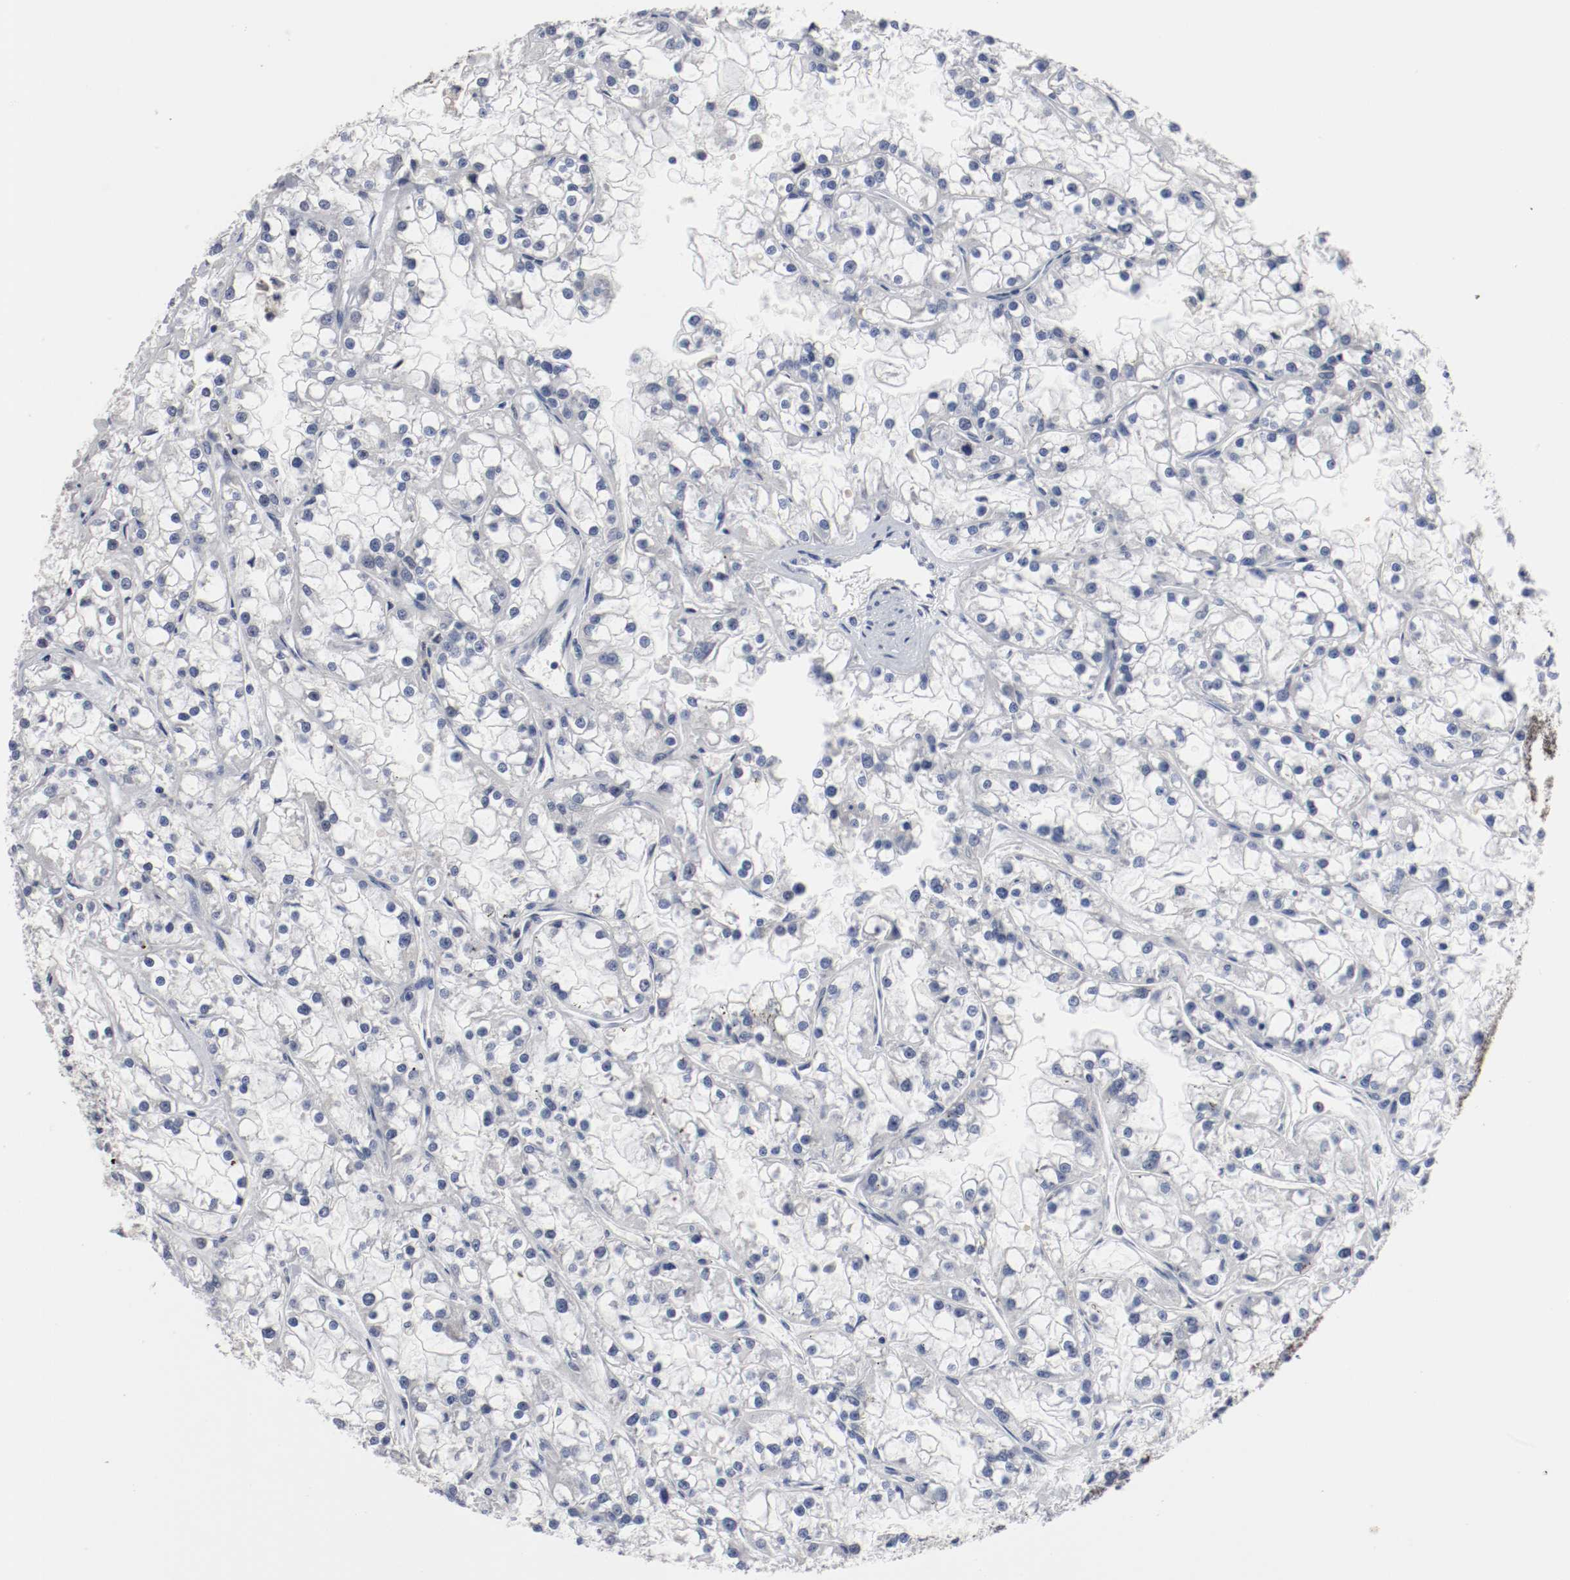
{"staining": {"intensity": "negative", "quantity": "none", "location": "none"}, "tissue": "renal cancer", "cell_type": "Tumor cells", "image_type": "cancer", "snomed": [{"axis": "morphology", "description": "Adenocarcinoma, NOS"}, {"axis": "topography", "description": "Kidney"}], "caption": "There is no significant expression in tumor cells of renal cancer (adenocarcinoma).", "gene": "MCM6", "patient": {"sex": "female", "age": 52}}